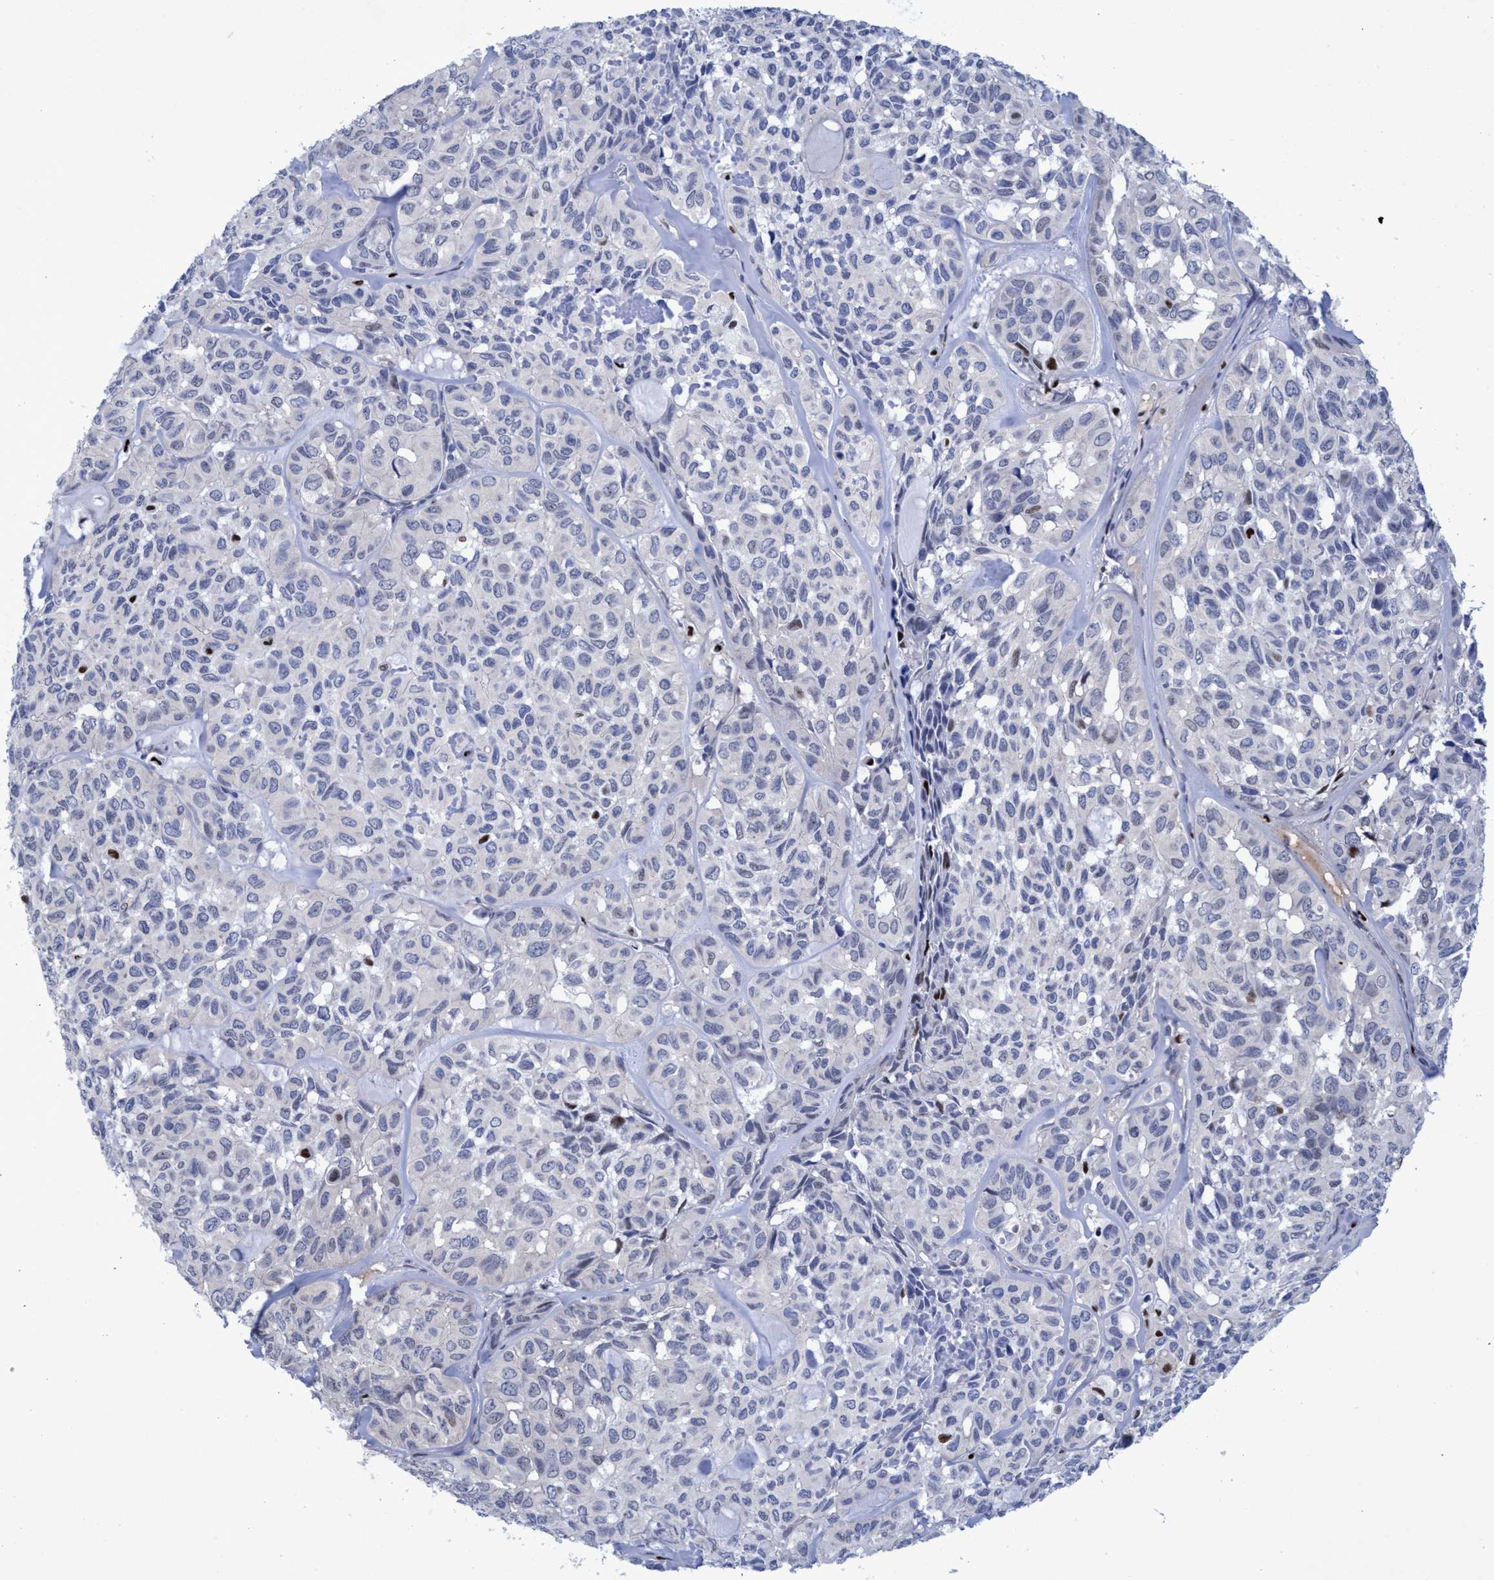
{"staining": {"intensity": "negative", "quantity": "none", "location": "none"}, "tissue": "head and neck cancer", "cell_type": "Tumor cells", "image_type": "cancer", "snomed": [{"axis": "morphology", "description": "Adenocarcinoma, NOS"}, {"axis": "topography", "description": "Salivary gland, NOS"}, {"axis": "topography", "description": "Head-Neck"}], "caption": "This photomicrograph is of head and neck cancer stained with immunohistochemistry to label a protein in brown with the nuclei are counter-stained blue. There is no expression in tumor cells.", "gene": "R3HCC1", "patient": {"sex": "female", "age": 76}}